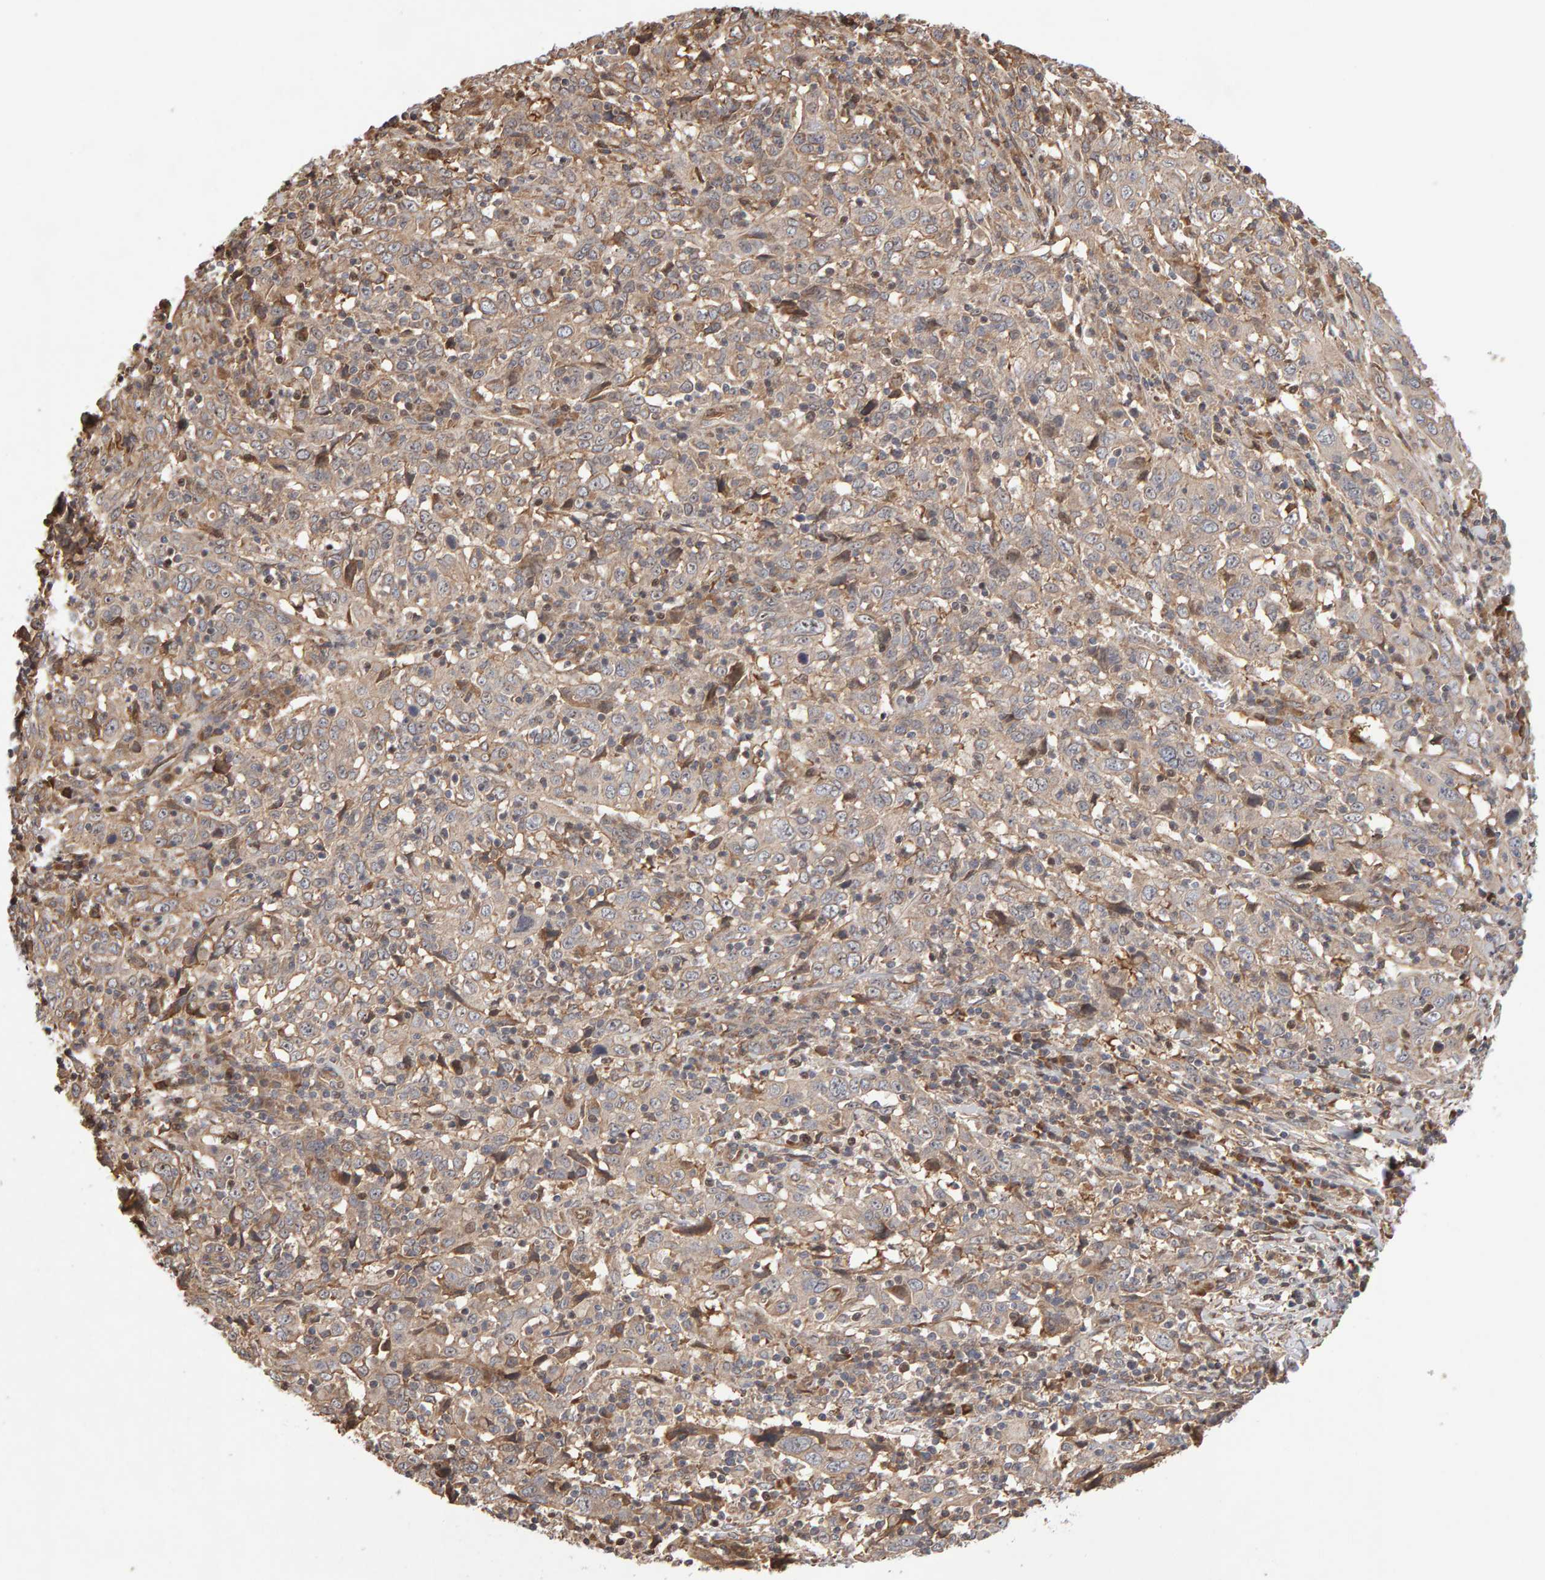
{"staining": {"intensity": "weak", "quantity": "<25%", "location": "cytoplasmic/membranous"}, "tissue": "cervical cancer", "cell_type": "Tumor cells", "image_type": "cancer", "snomed": [{"axis": "morphology", "description": "Squamous cell carcinoma, NOS"}, {"axis": "topography", "description": "Cervix"}], "caption": "Cervical cancer (squamous cell carcinoma) was stained to show a protein in brown. There is no significant positivity in tumor cells.", "gene": "LZTS1", "patient": {"sex": "female", "age": 46}}